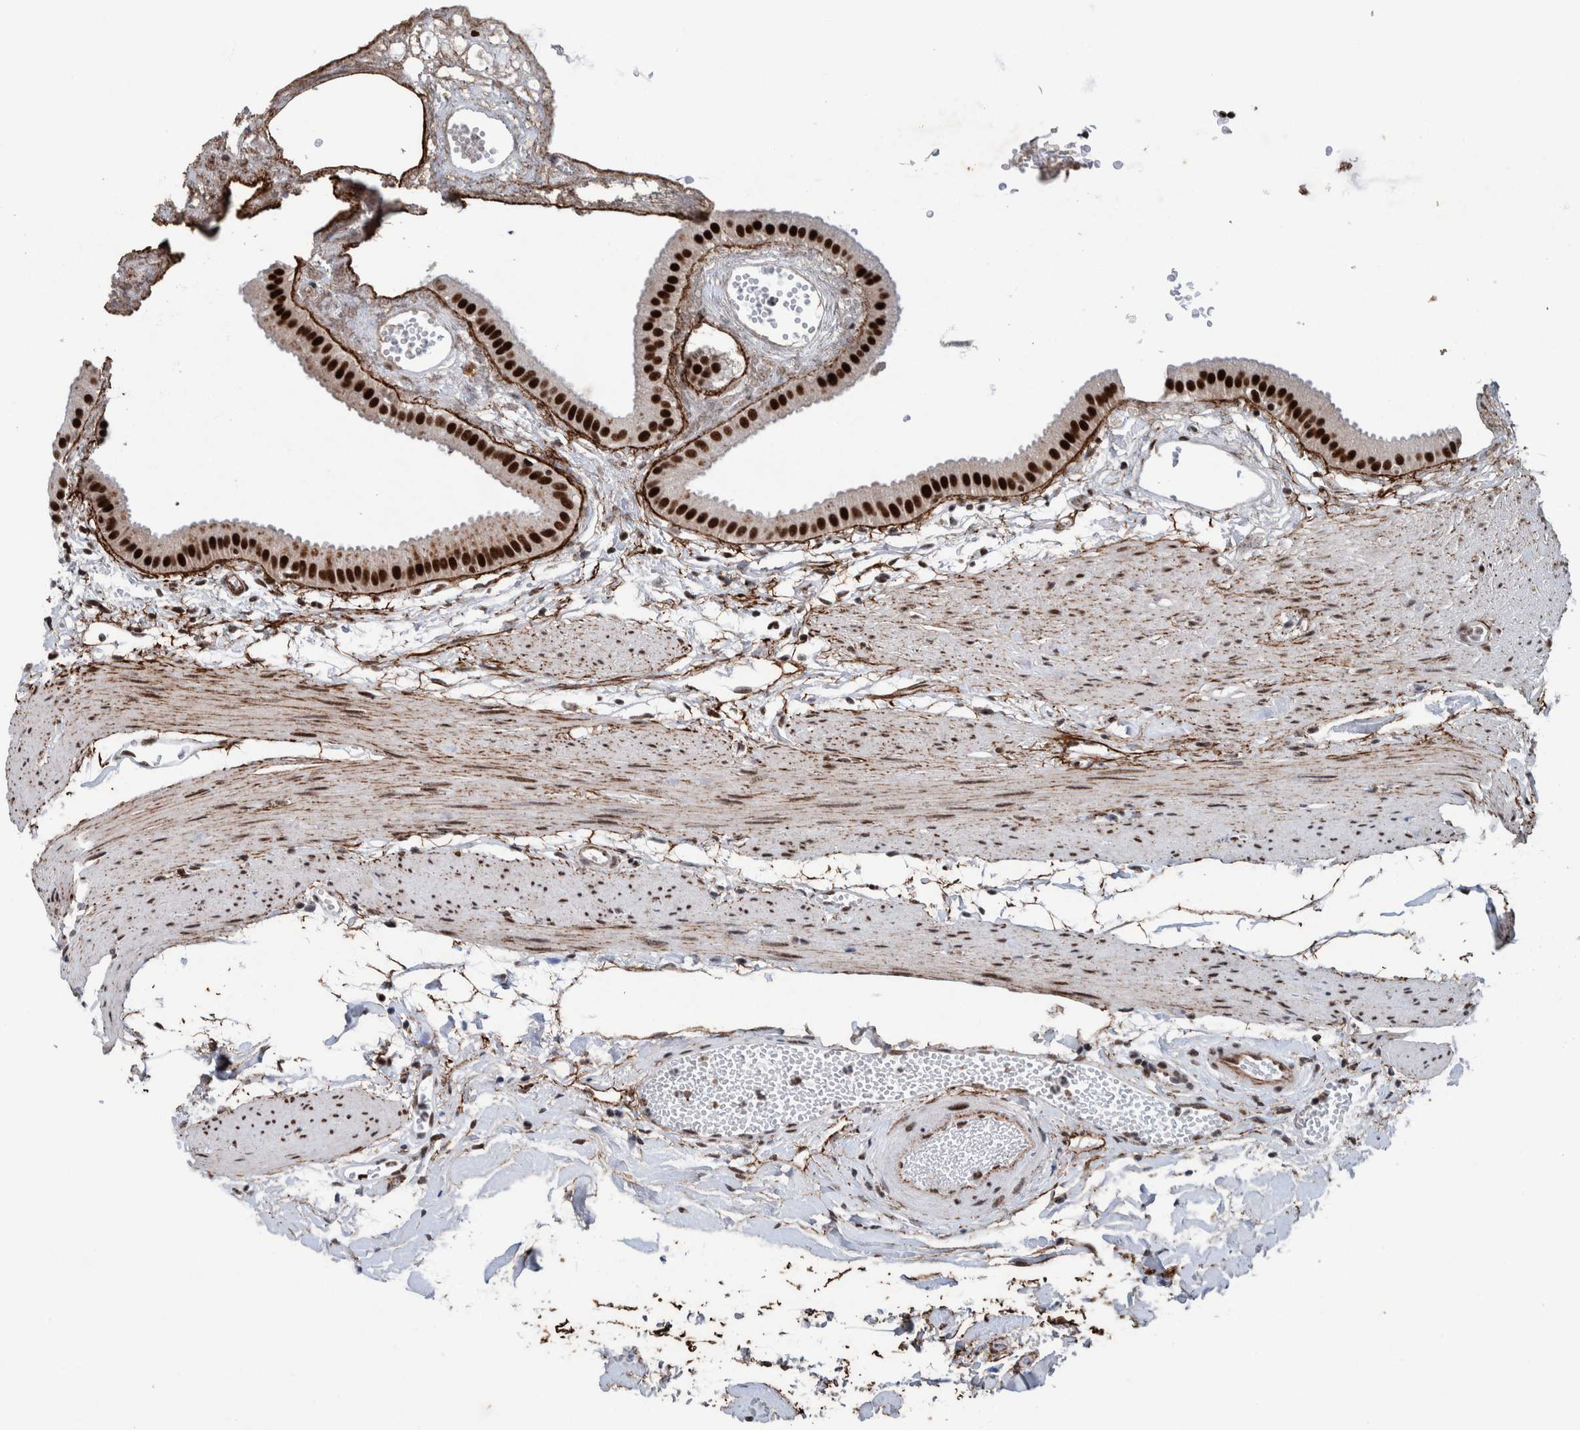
{"staining": {"intensity": "strong", "quantity": ">75%", "location": "nuclear"}, "tissue": "gallbladder", "cell_type": "Glandular cells", "image_type": "normal", "snomed": [{"axis": "morphology", "description": "Normal tissue, NOS"}, {"axis": "topography", "description": "Gallbladder"}], "caption": "Brown immunohistochemical staining in benign gallbladder shows strong nuclear expression in approximately >75% of glandular cells. (DAB IHC with brightfield microscopy, high magnification).", "gene": "TAF10", "patient": {"sex": "female", "age": 64}}